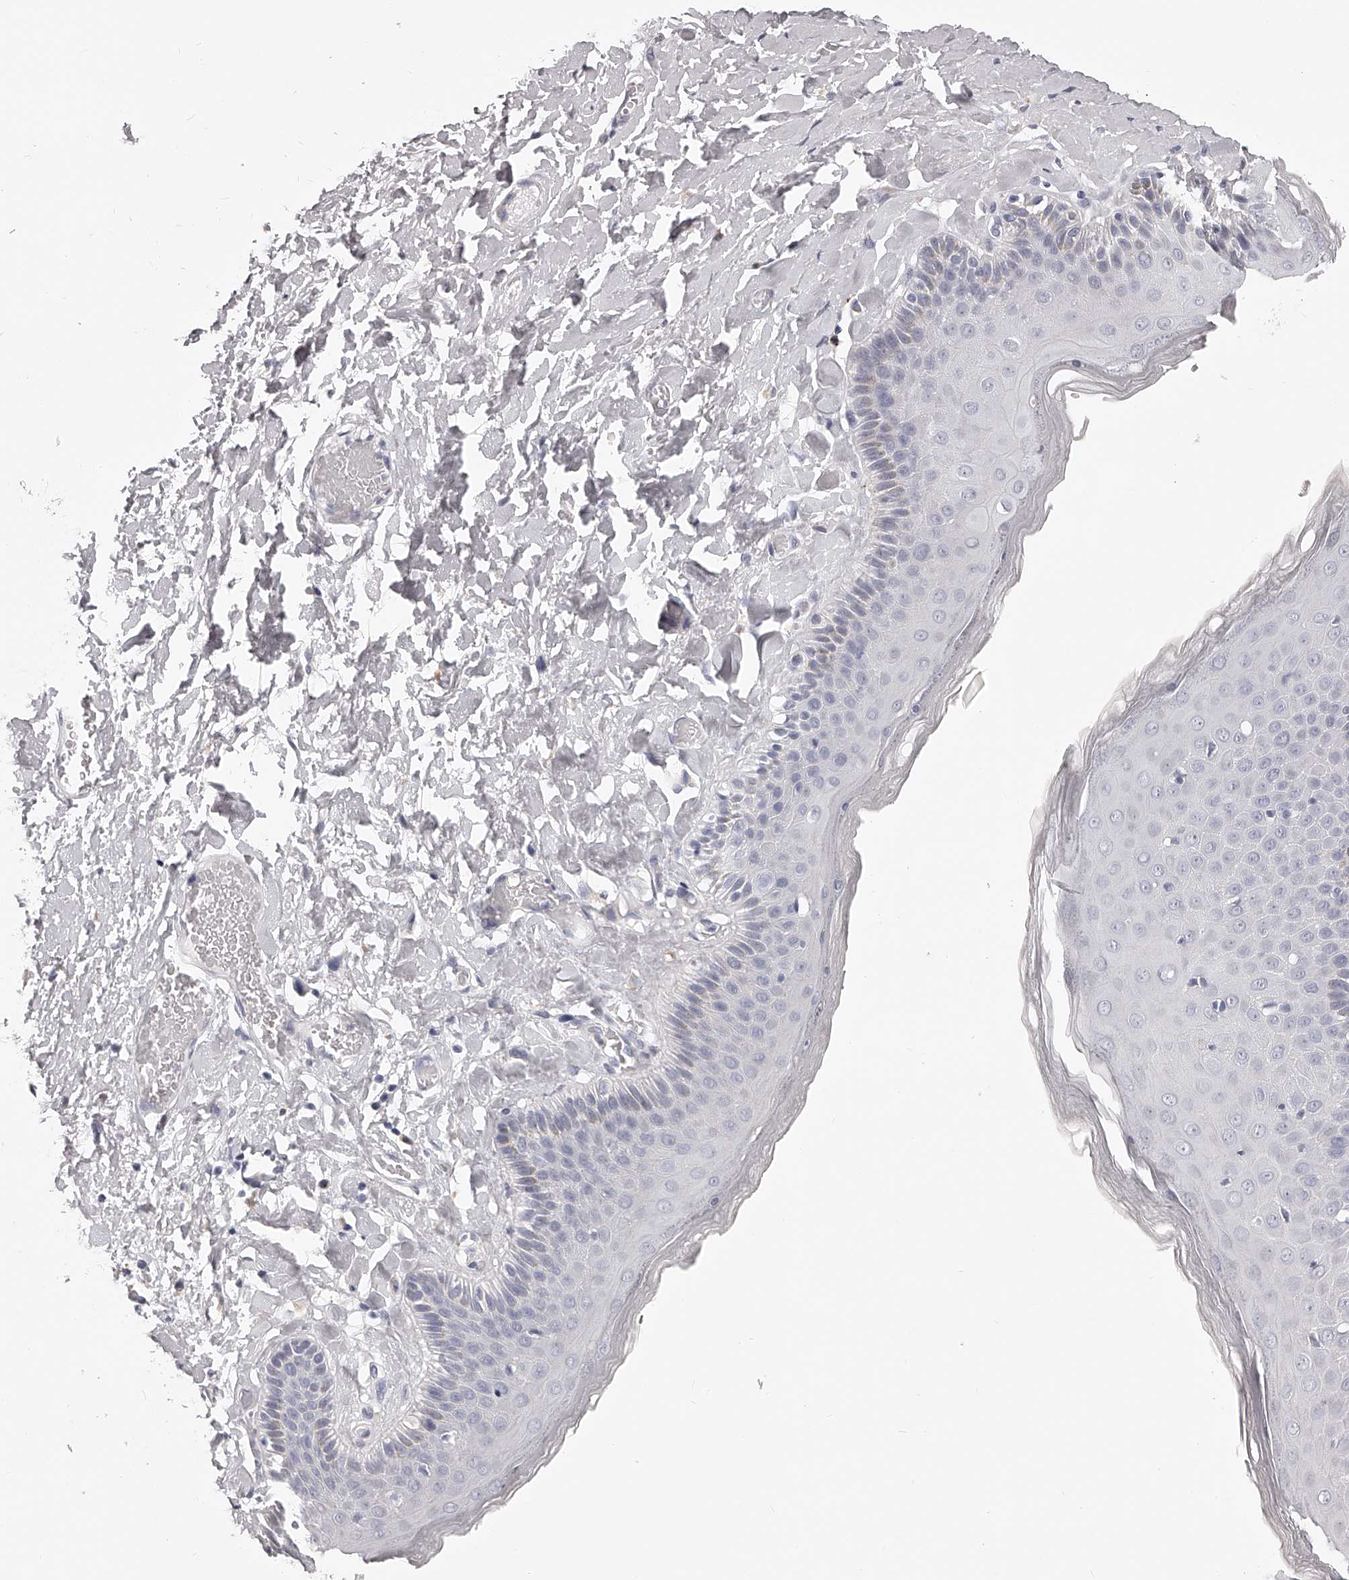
{"staining": {"intensity": "weak", "quantity": "<25%", "location": "cytoplasmic/membranous"}, "tissue": "skin", "cell_type": "Epidermal cells", "image_type": "normal", "snomed": [{"axis": "morphology", "description": "Normal tissue, NOS"}, {"axis": "topography", "description": "Anal"}], "caption": "This micrograph is of normal skin stained with IHC to label a protein in brown with the nuclei are counter-stained blue. There is no expression in epidermal cells.", "gene": "DMRT1", "patient": {"sex": "male", "age": 69}}